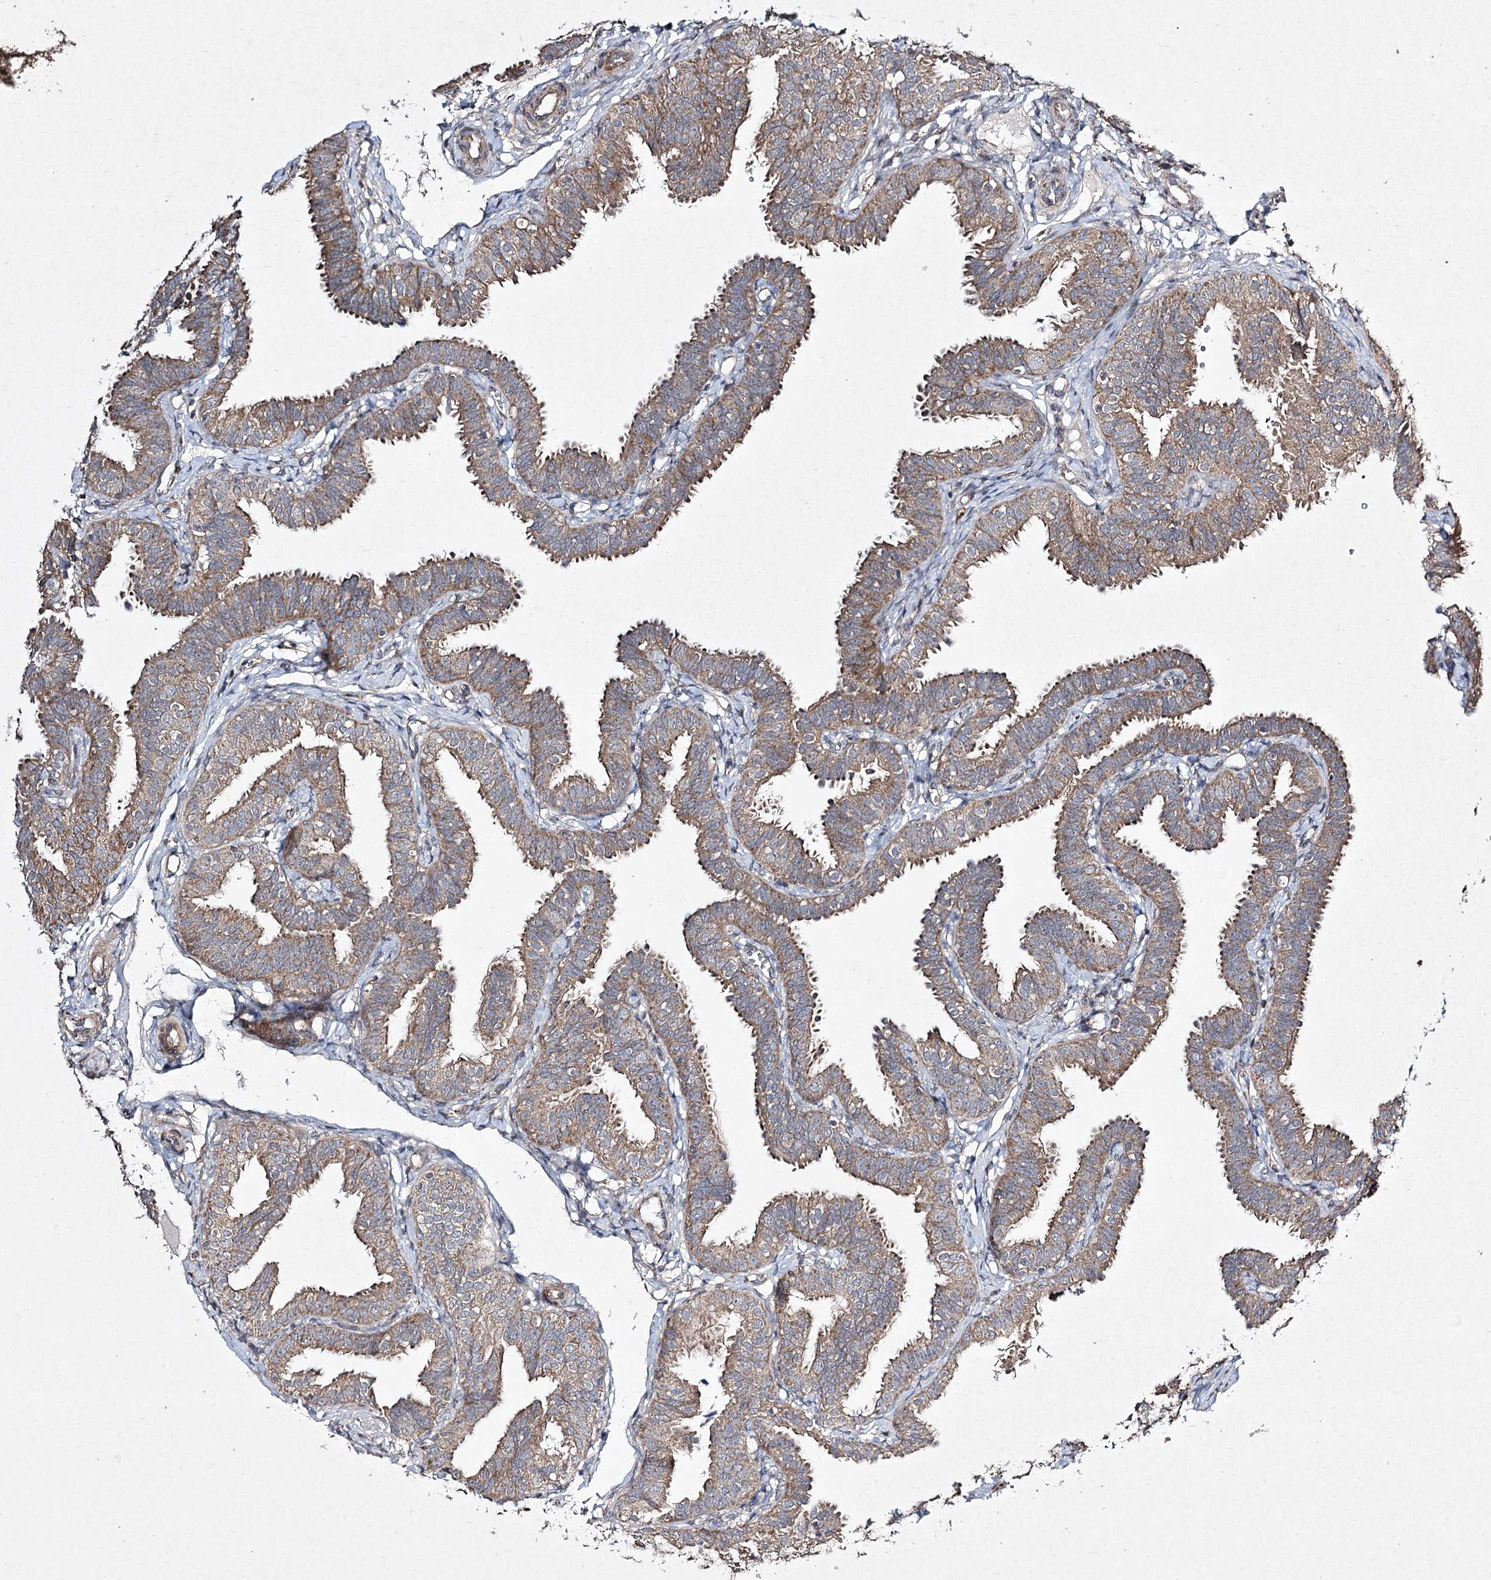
{"staining": {"intensity": "moderate", "quantity": ">75%", "location": "cytoplasmic/membranous"}, "tissue": "fallopian tube", "cell_type": "Glandular cells", "image_type": "normal", "snomed": [{"axis": "morphology", "description": "Normal tissue, NOS"}, {"axis": "topography", "description": "Fallopian tube"}], "caption": "An image of human fallopian tube stained for a protein shows moderate cytoplasmic/membranous brown staining in glandular cells.", "gene": "FANCL", "patient": {"sex": "female", "age": 35}}